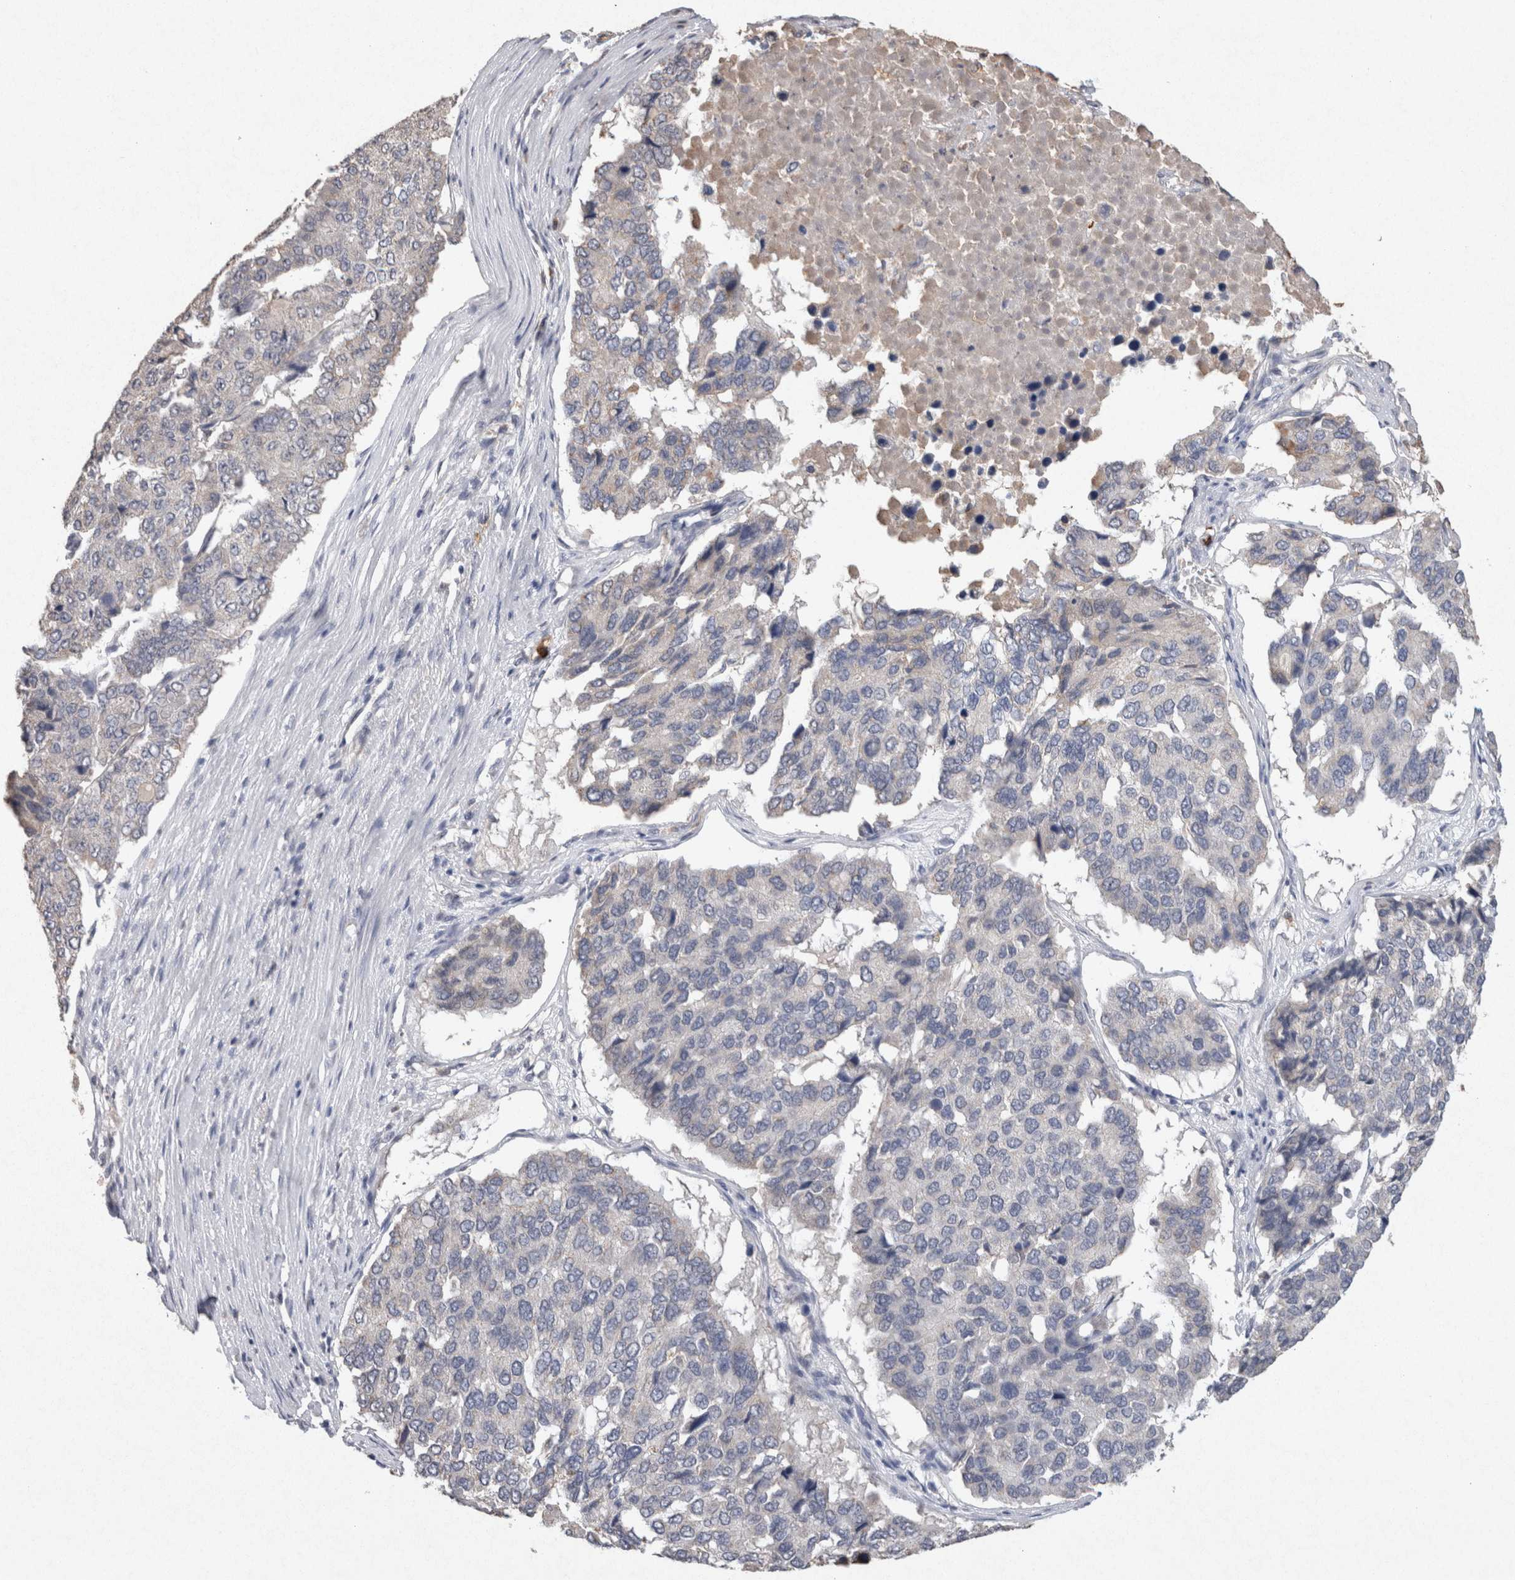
{"staining": {"intensity": "negative", "quantity": "none", "location": "none"}, "tissue": "pancreatic cancer", "cell_type": "Tumor cells", "image_type": "cancer", "snomed": [{"axis": "morphology", "description": "Adenocarcinoma, NOS"}, {"axis": "topography", "description": "Pancreas"}], "caption": "Pancreatic adenocarcinoma was stained to show a protein in brown. There is no significant staining in tumor cells.", "gene": "FABP7", "patient": {"sex": "male", "age": 50}}